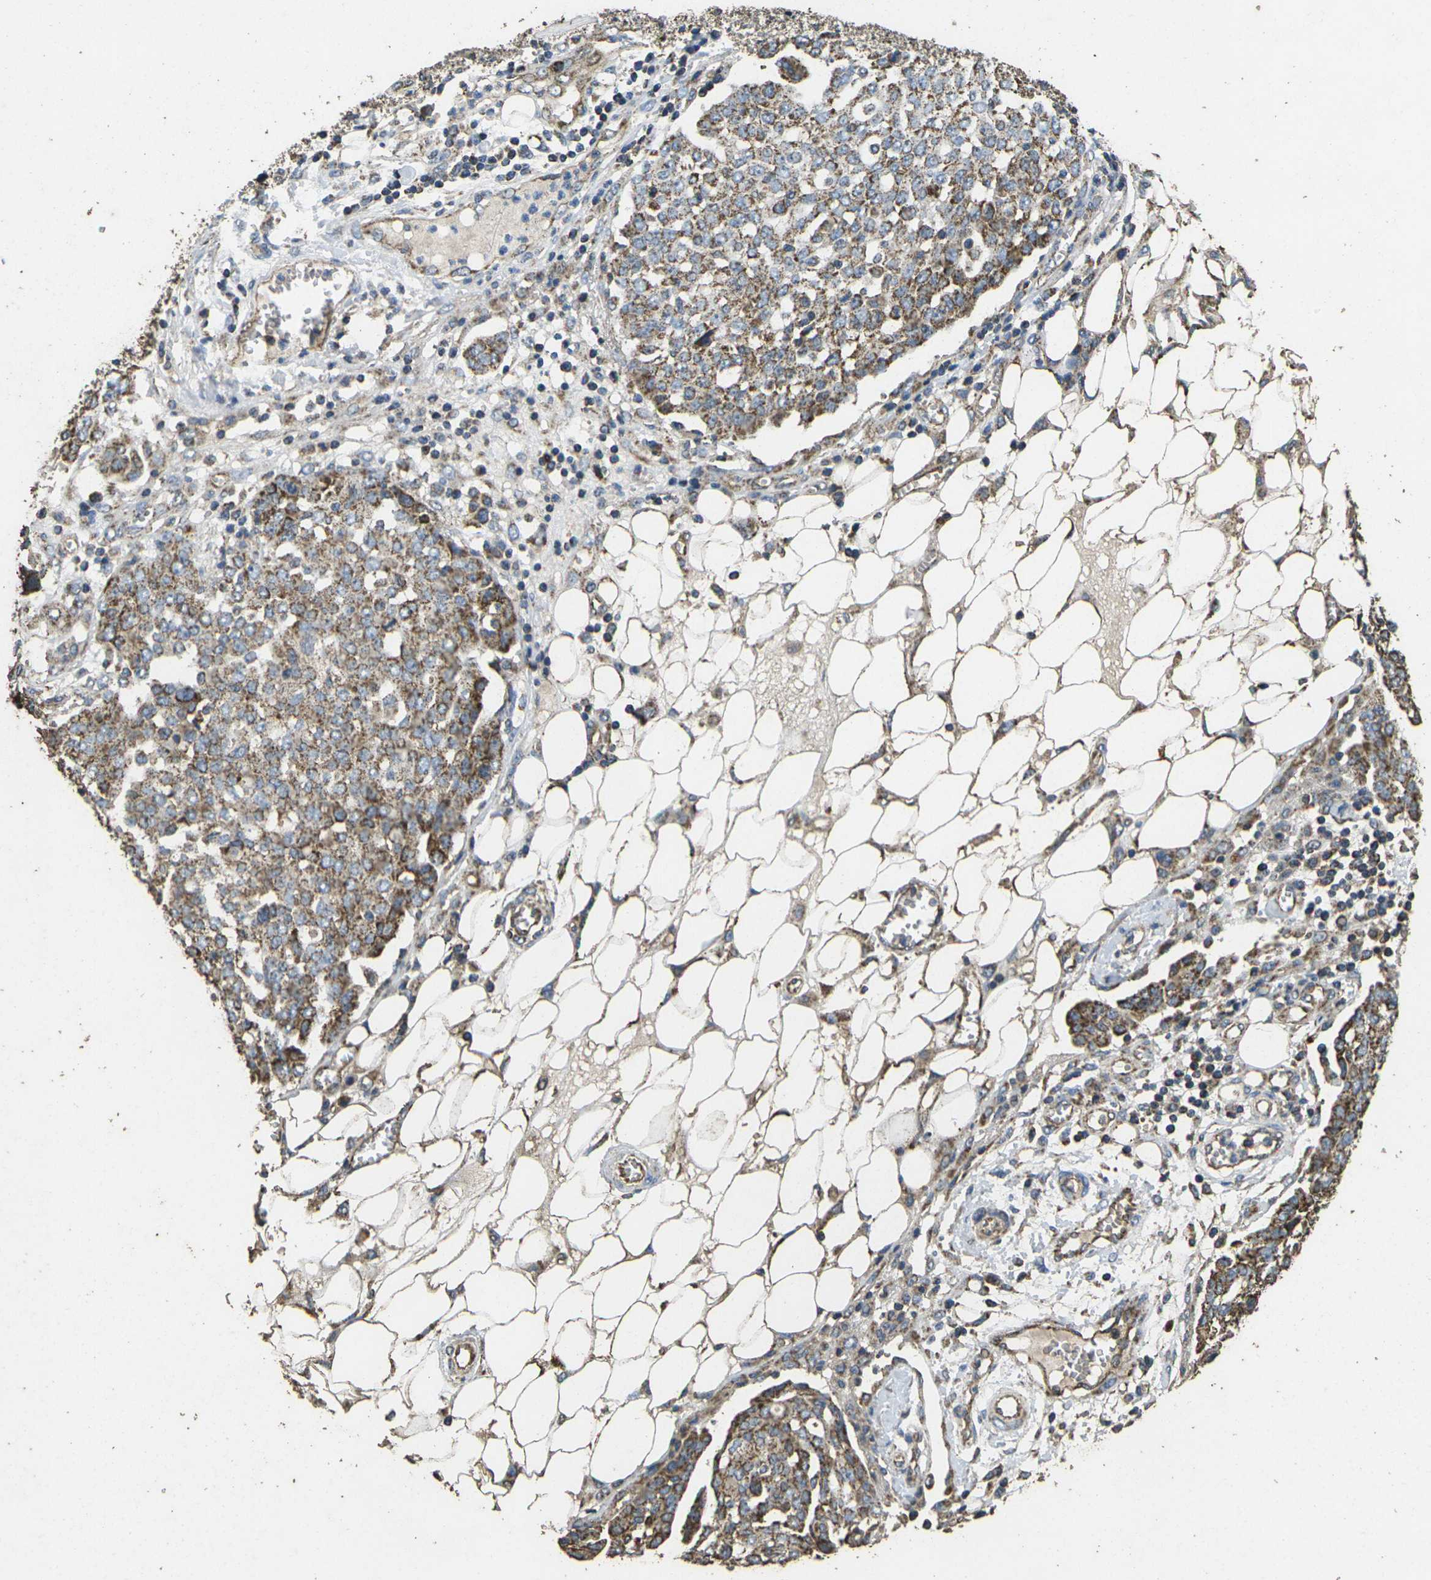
{"staining": {"intensity": "moderate", "quantity": ">75%", "location": "cytoplasmic/membranous"}, "tissue": "ovarian cancer", "cell_type": "Tumor cells", "image_type": "cancer", "snomed": [{"axis": "morphology", "description": "Cystadenocarcinoma, serous, NOS"}, {"axis": "topography", "description": "Soft tissue"}, {"axis": "topography", "description": "Ovary"}], "caption": "Protein expression analysis of ovarian serous cystadenocarcinoma demonstrates moderate cytoplasmic/membranous expression in about >75% of tumor cells.", "gene": "MAPK11", "patient": {"sex": "female", "age": 57}}